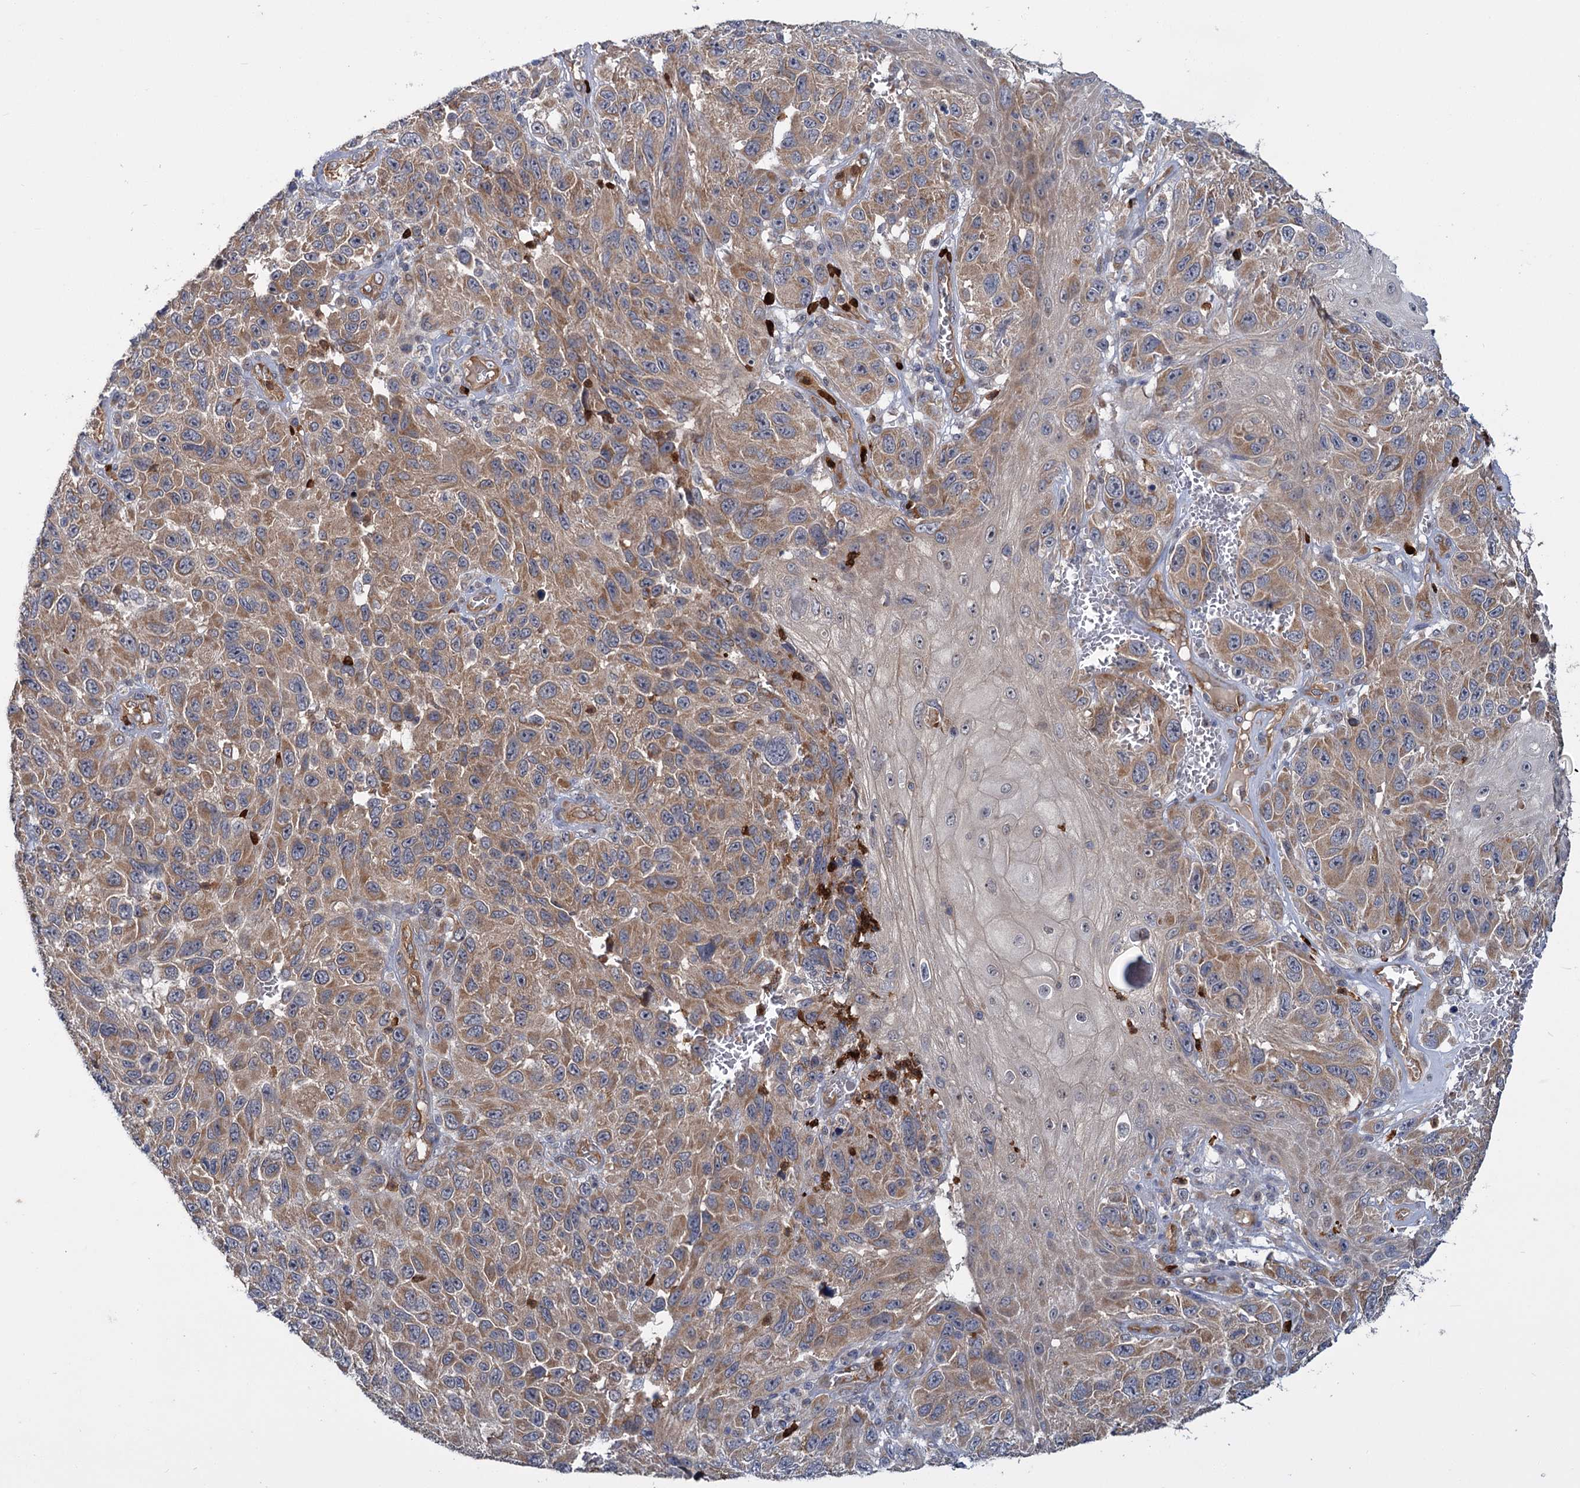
{"staining": {"intensity": "moderate", "quantity": ">75%", "location": "cytoplasmic/membranous"}, "tissue": "melanoma", "cell_type": "Tumor cells", "image_type": "cancer", "snomed": [{"axis": "morphology", "description": "Normal tissue, NOS"}, {"axis": "morphology", "description": "Malignant melanoma, NOS"}, {"axis": "topography", "description": "Skin"}], "caption": "A brown stain labels moderate cytoplasmic/membranous expression of a protein in human melanoma tumor cells.", "gene": "DYNC2H1", "patient": {"sex": "female", "age": 96}}